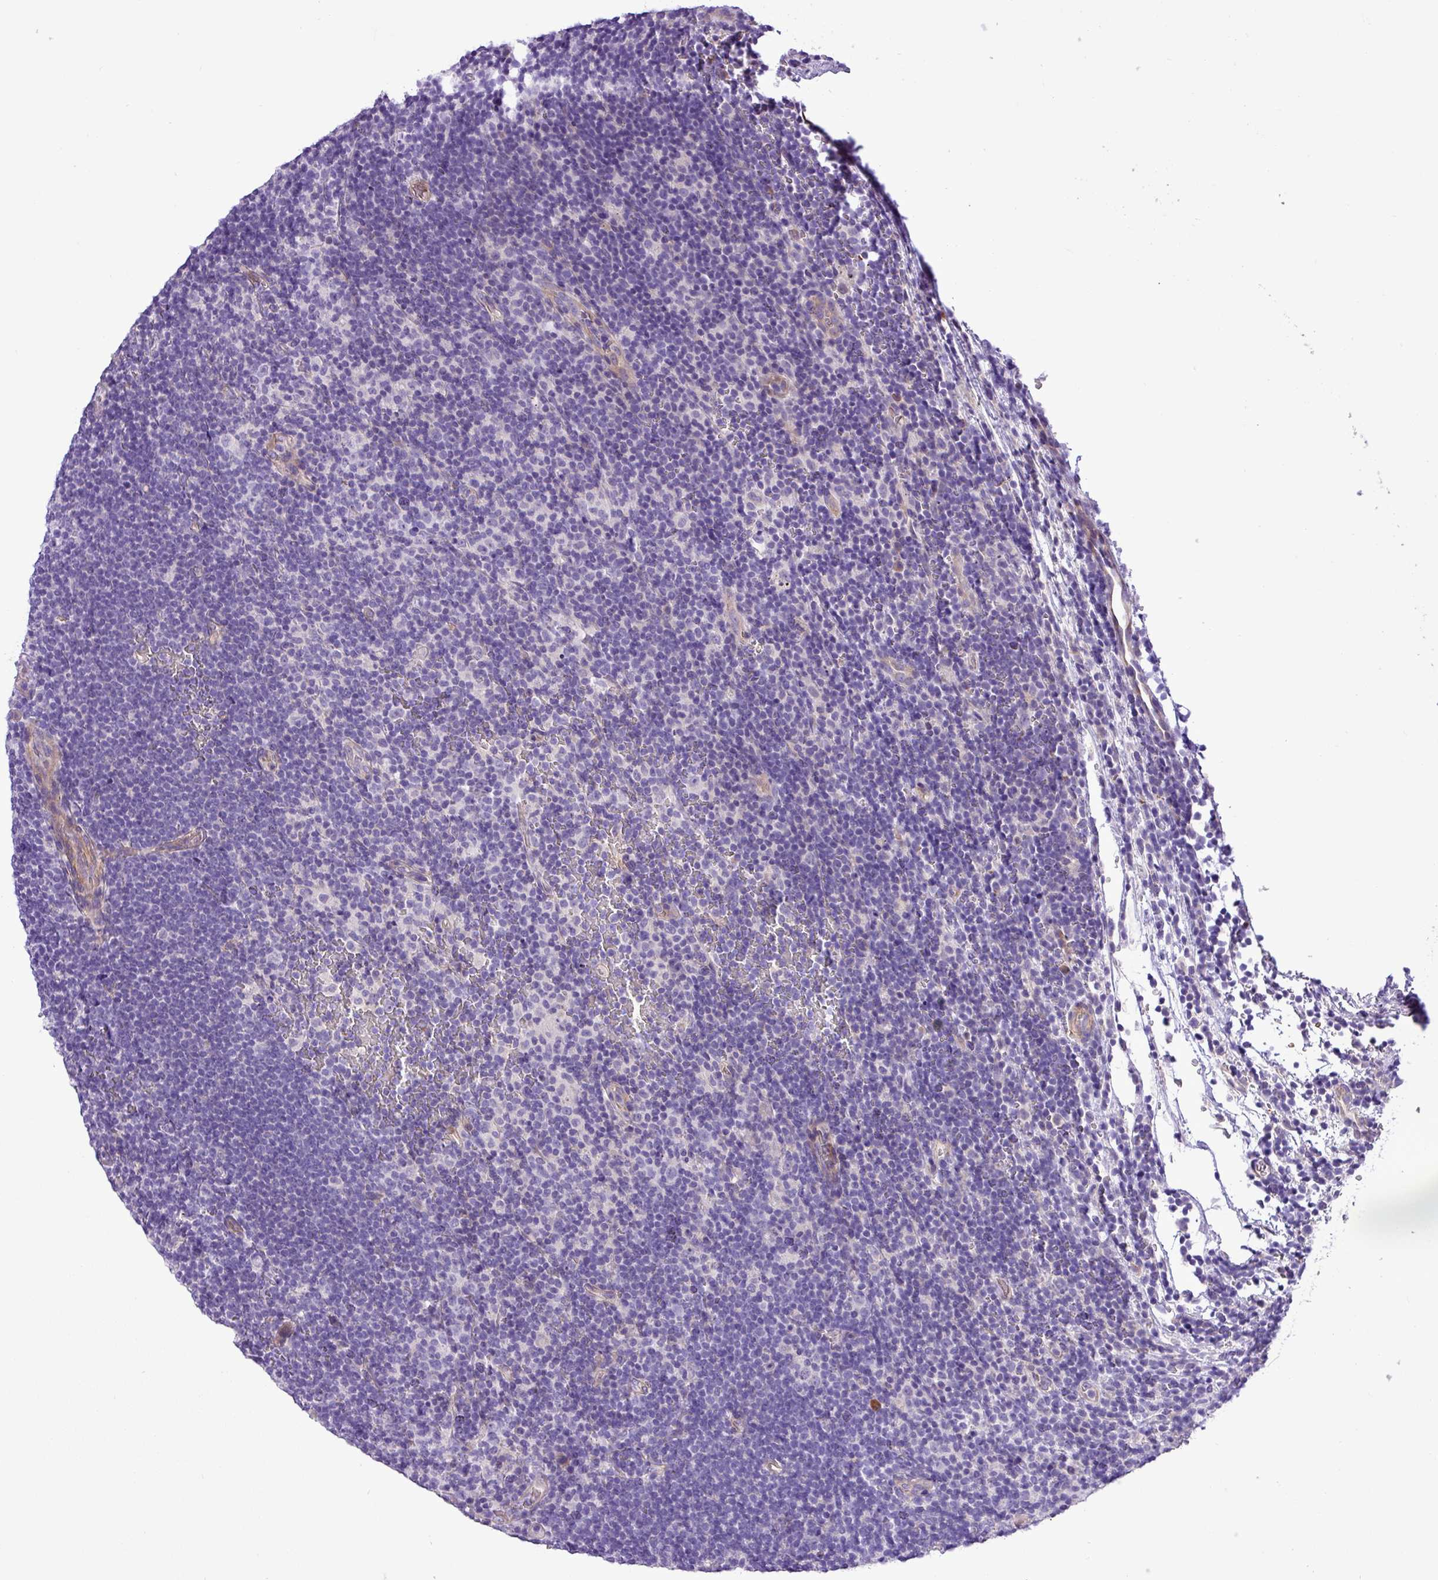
{"staining": {"intensity": "negative", "quantity": "none", "location": "none"}, "tissue": "lymphoma", "cell_type": "Tumor cells", "image_type": "cancer", "snomed": [{"axis": "morphology", "description": "Hodgkin's disease, NOS"}, {"axis": "topography", "description": "Lymph node"}], "caption": "Protein analysis of Hodgkin's disease shows no significant expression in tumor cells.", "gene": "C11orf91", "patient": {"sex": "female", "age": 57}}